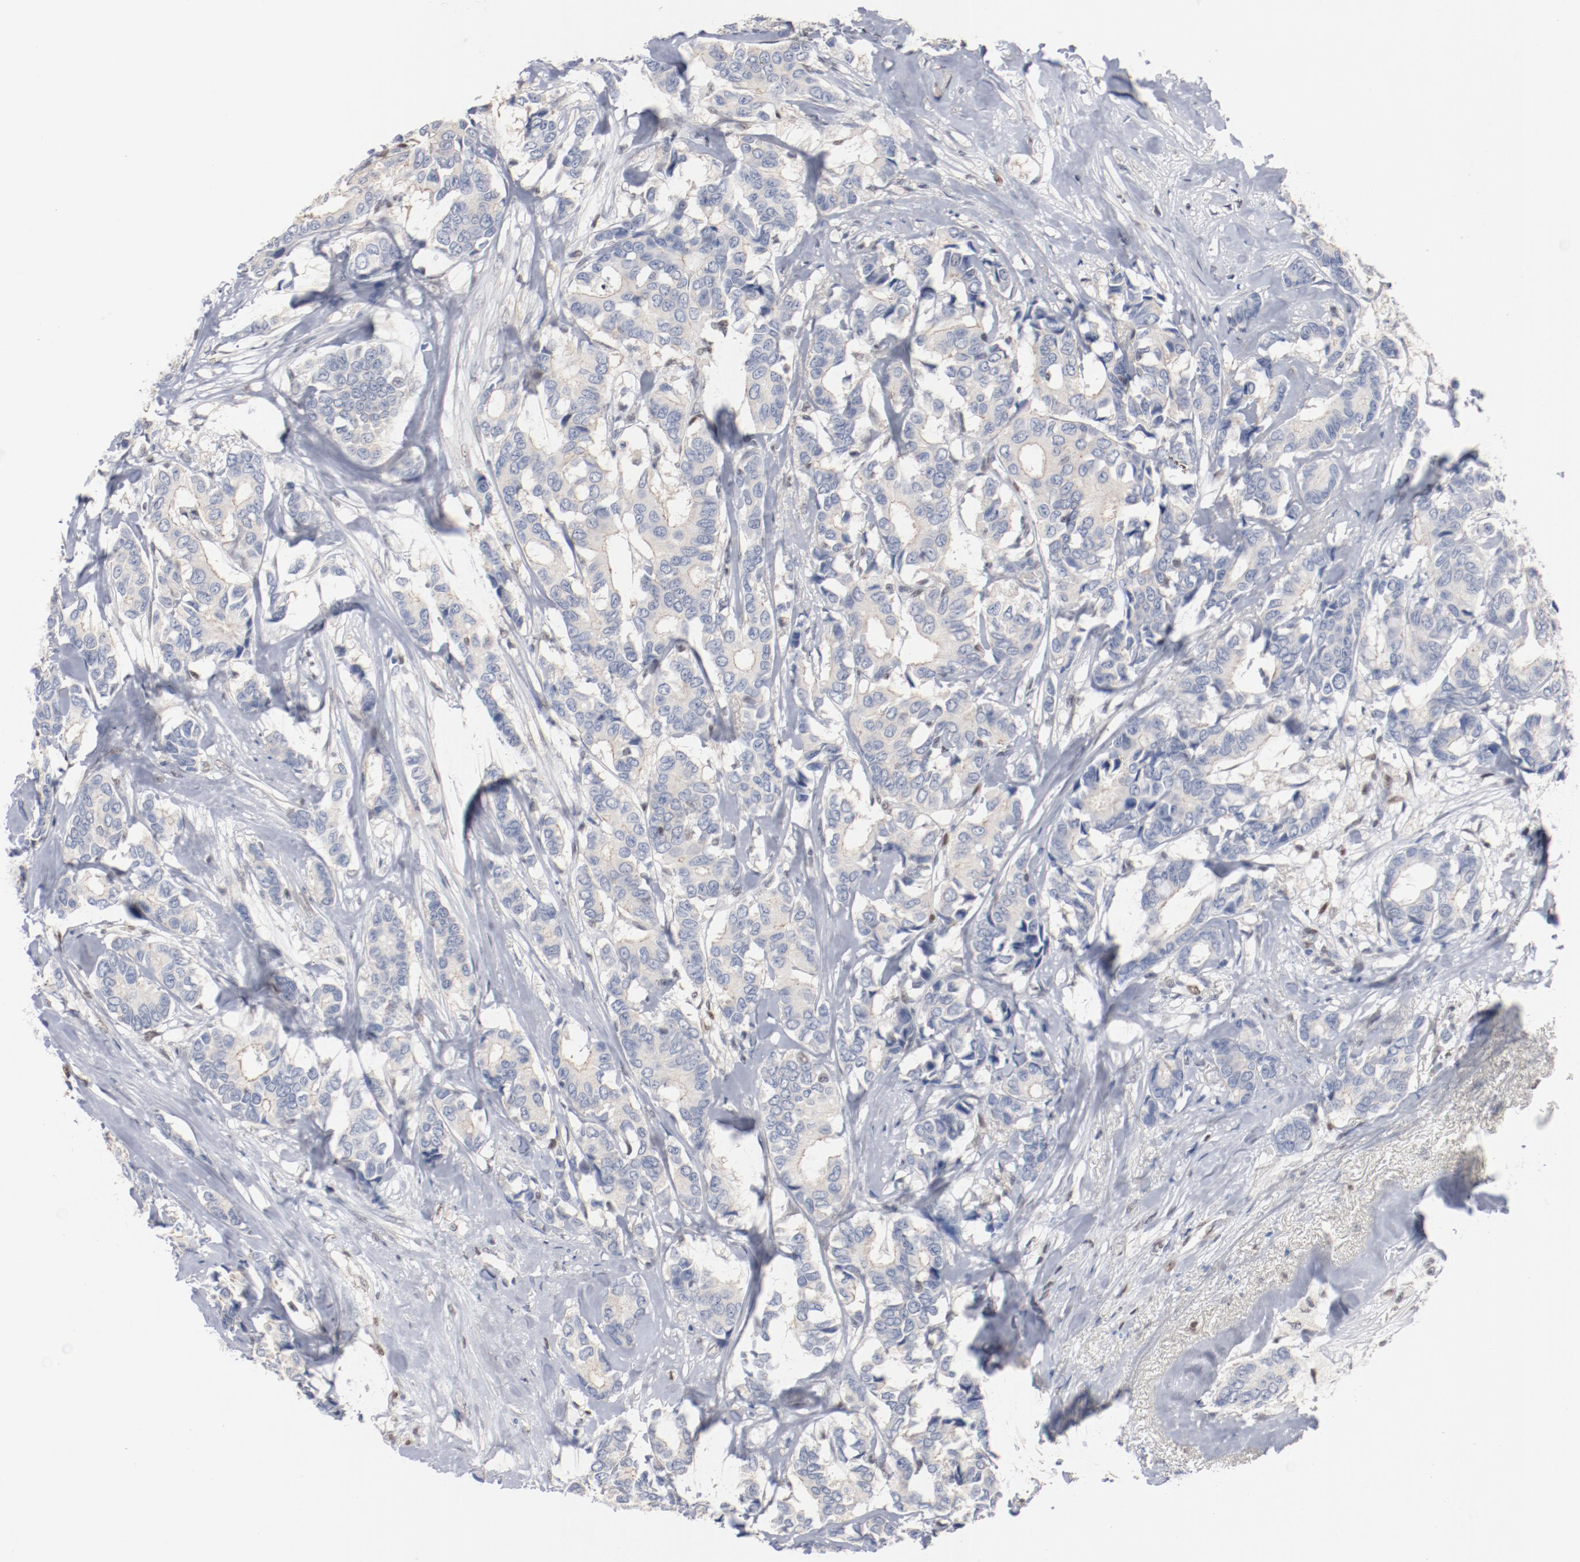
{"staining": {"intensity": "negative", "quantity": "none", "location": "none"}, "tissue": "breast cancer", "cell_type": "Tumor cells", "image_type": "cancer", "snomed": [{"axis": "morphology", "description": "Duct carcinoma"}, {"axis": "topography", "description": "Breast"}], "caption": "A micrograph of human breast cancer (invasive ductal carcinoma) is negative for staining in tumor cells.", "gene": "ZEB2", "patient": {"sex": "female", "age": 87}}